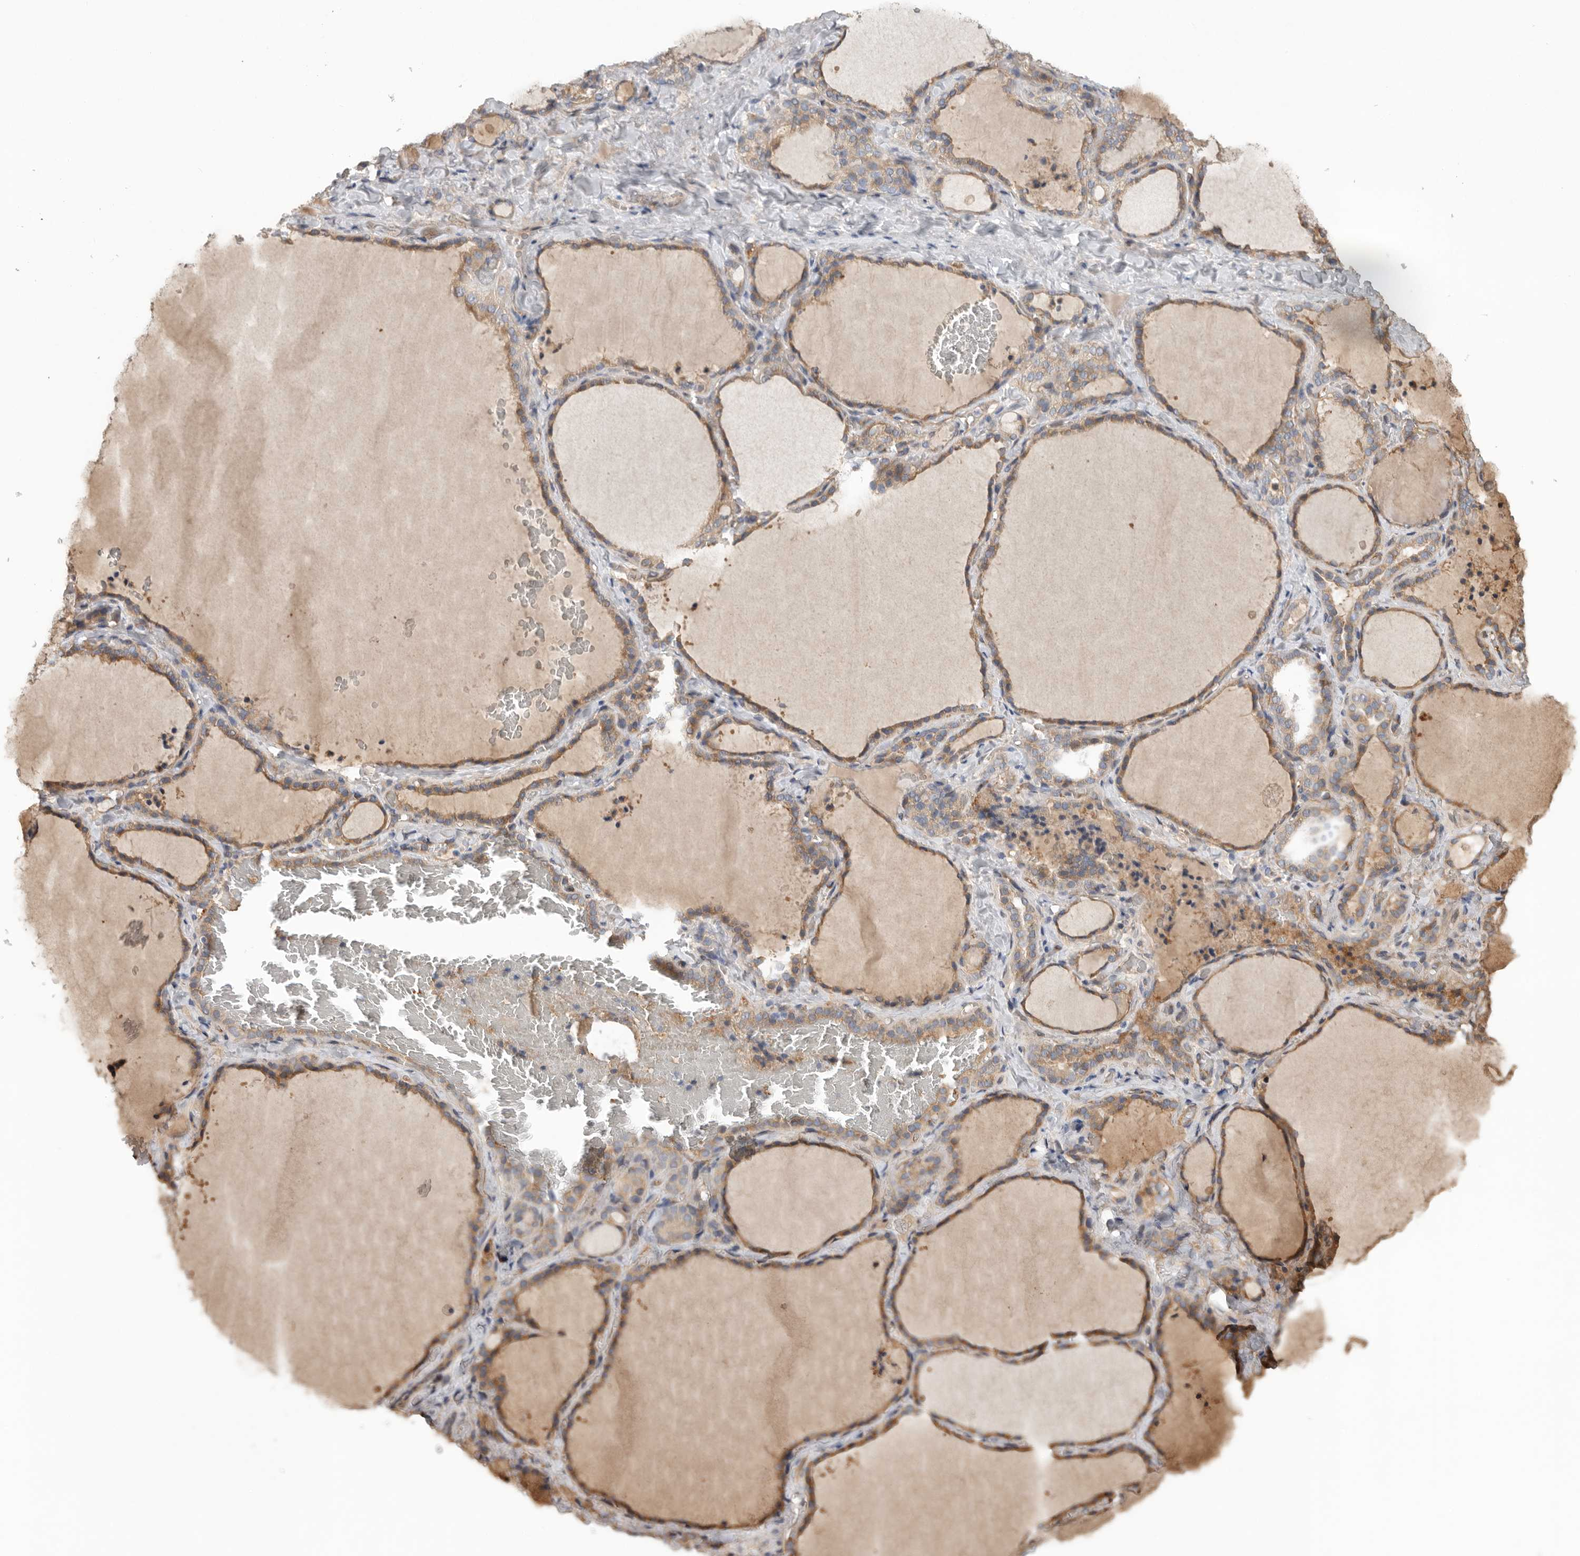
{"staining": {"intensity": "moderate", "quantity": ">75%", "location": "cytoplasmic/membranous"}, "tissue": "thyroid gland", "cell_type": "Glandular cells", "image_type": "normal", "snomed": [{"axis": "morphology", "description": "Normal tissue, NOS"}, {"axis": "topography", "description": "Thyroid gland"}], "caption": "IHC micrograph of benign thyroid gland stained for a protein (brown), which displays medium levels of moderate cytoplasmic/membranous staining in approximately >75% of glandular cells.", "gene": "CDC42BPB", "patient": {"sex": "female", "age": 22}}